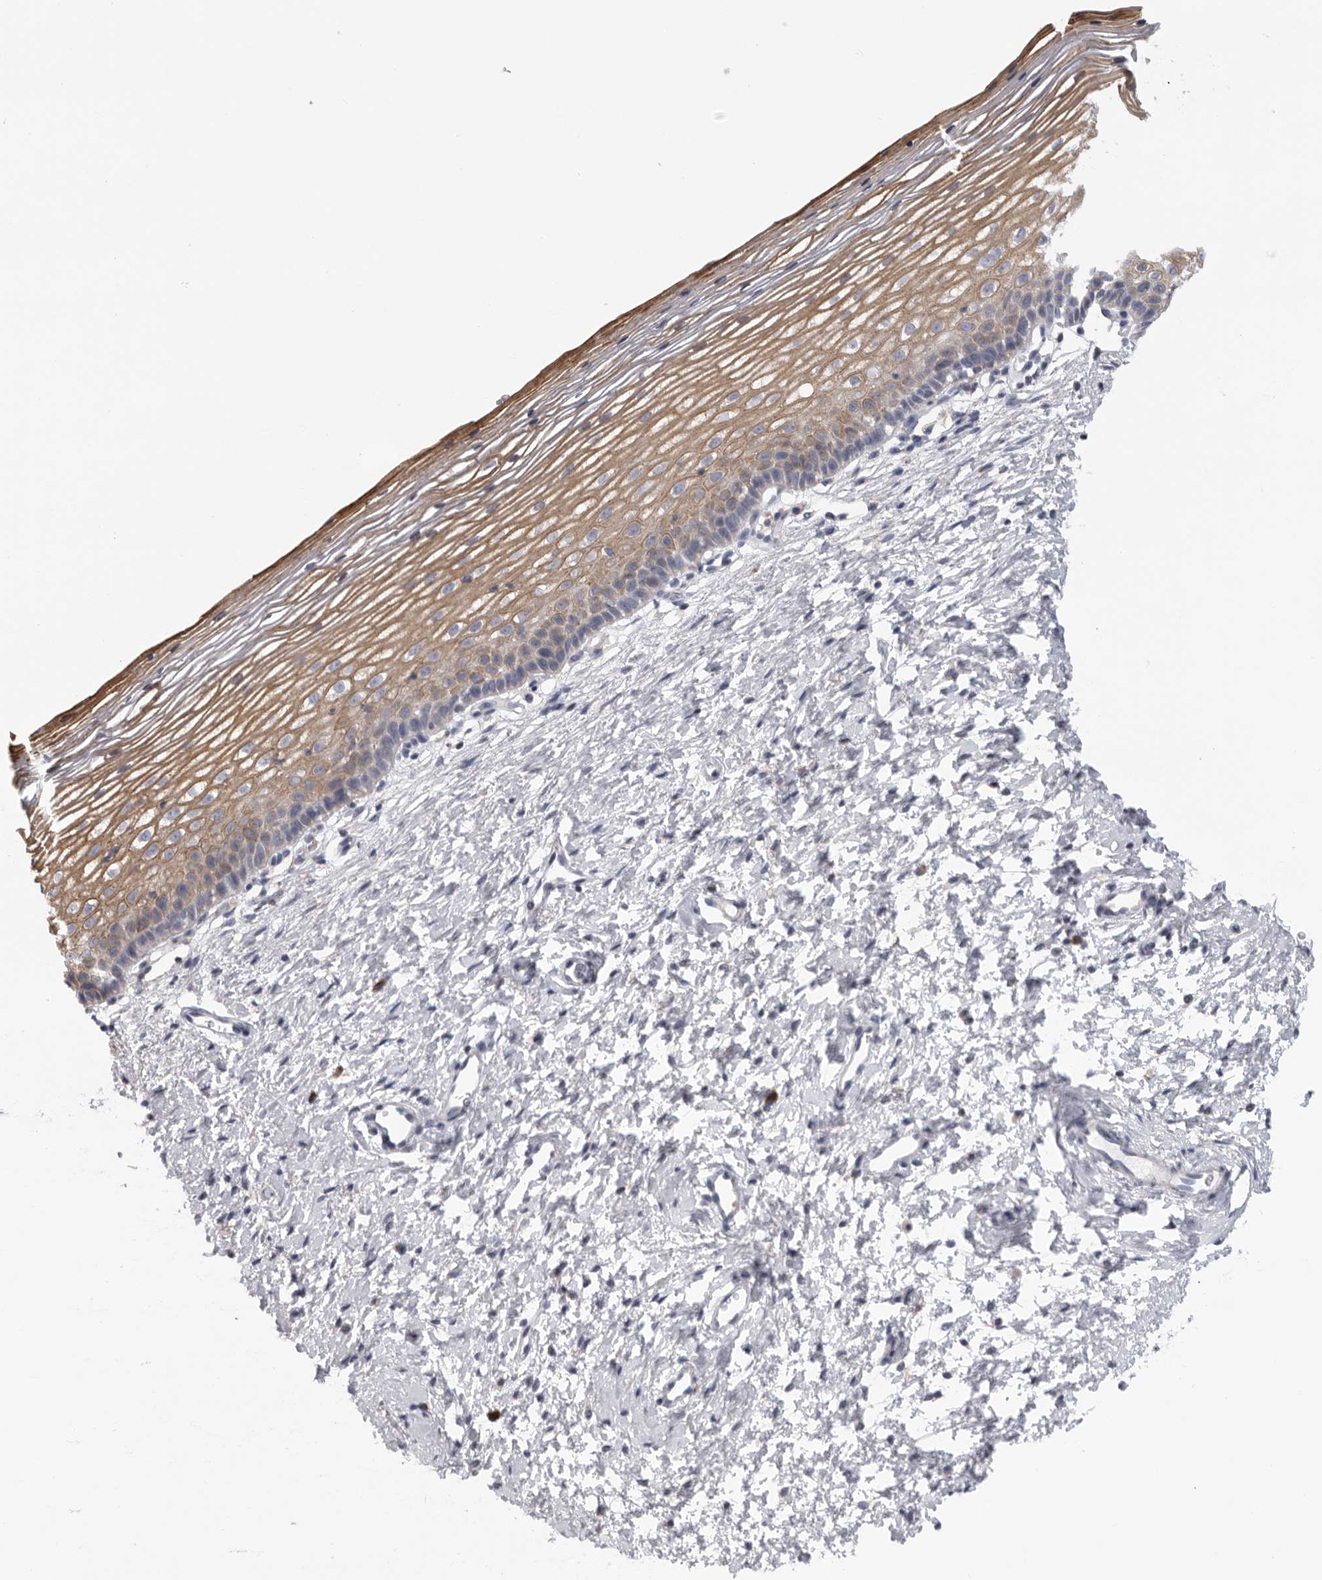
{"staining": {"intensity": "moderate", "quantity": ">75%", "location": "cytoplasmic/membranous"}, "tissue": "cervix", "cell_type": "Glandular cells", "image_type": "normal", "snomed": [{"axis": "morphology", "description": "Normal tissue, NOS"}, {"axis": "topography", "description": "Cervix"}], "caption": "Unremarkable cervix exhibits moderate cytoplasmic/membranous expression in about >75% of glandular cells.", "gene": "USP24", "patient": {"sex": "female", "age": 72}}